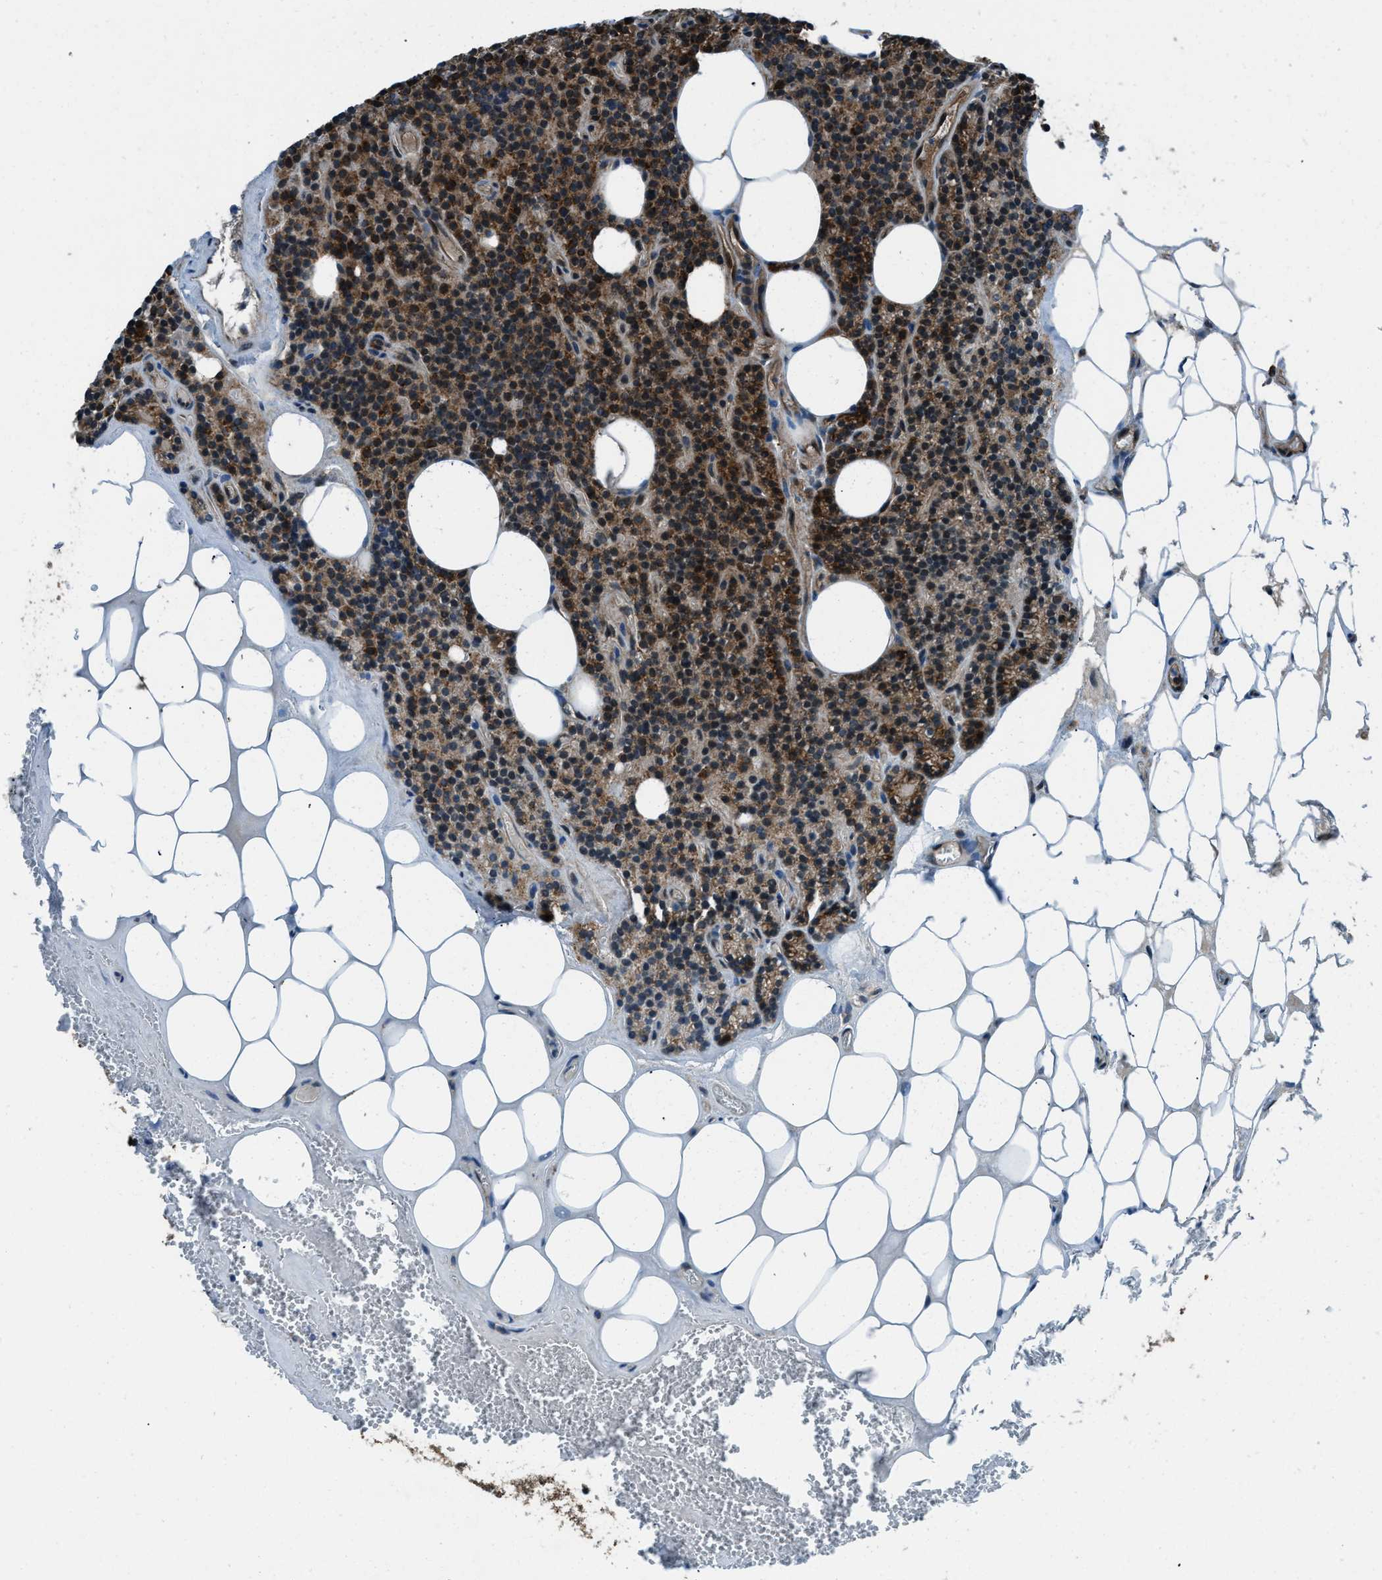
{"staining": {"intensity": "moderate", "quantity": ">75%", "location": "cytoplasmic/membranous,nuclear"}, "tissue": "parathyroid gland", "cell_type": "Glandular cells", "image_type": "normal", "snomed": [{"axis": "morphology", "description": "Normal tissue, NOS"}, {"axis": "morphology", "description": "Adenoma, NOS"}, {"axis": "topography", "description": "Parathyroid gland"}], "caption": "This photomicrograph displays immunohistochemistry (IHC) staining of unremarkable parathyroid gland, with medium moderate cytoplasmic/membranous,nuclear expression in approximately >75% of glandular cells.", "gene": "SNX30", "patient": {"sex": "female", "age": 43}}